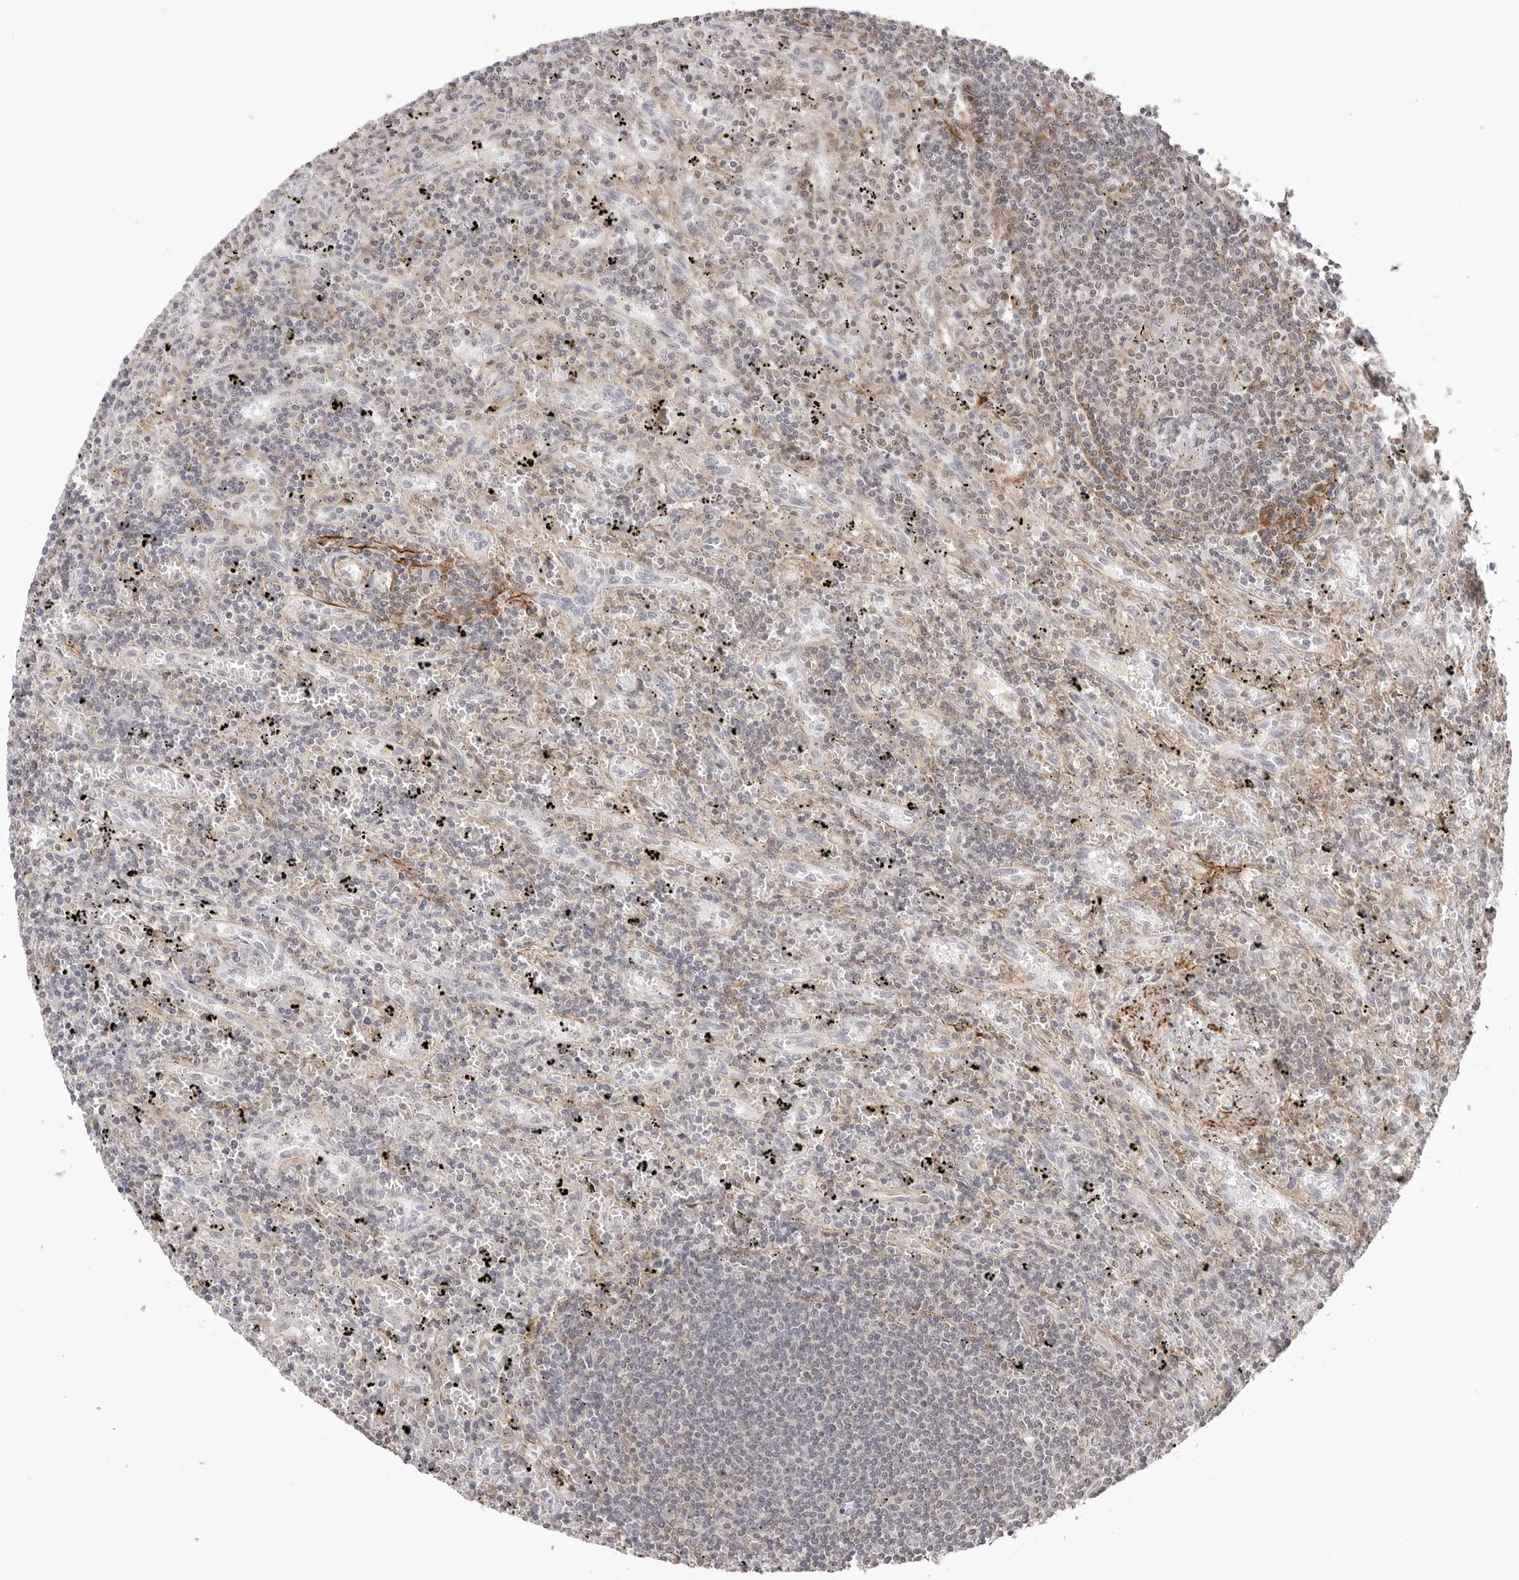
{"staining": {"intensity": "weak", "quantity": "<25%", "location": "cytoplasmic/membranous"}, "tissue": "lymphoma", "cell_type": "Tumor cells", "image_type": "cancer", "snomed": [{"axis": "morphology", "description": "Malignant lymphoma, non-Hodgkin's type, Low grade"}, {"axis": "topography", "description": "Spleen"}], "caption": "This image is of malignant lymphoma, non-Hodgkin's type (low-grade) stained with IHC to label a protein in brown with the nuclei are counter-stained blue. There is no positivity in tumor cells.", "gene": "UNK", "patient": {"sex": "male", "age": 76}}